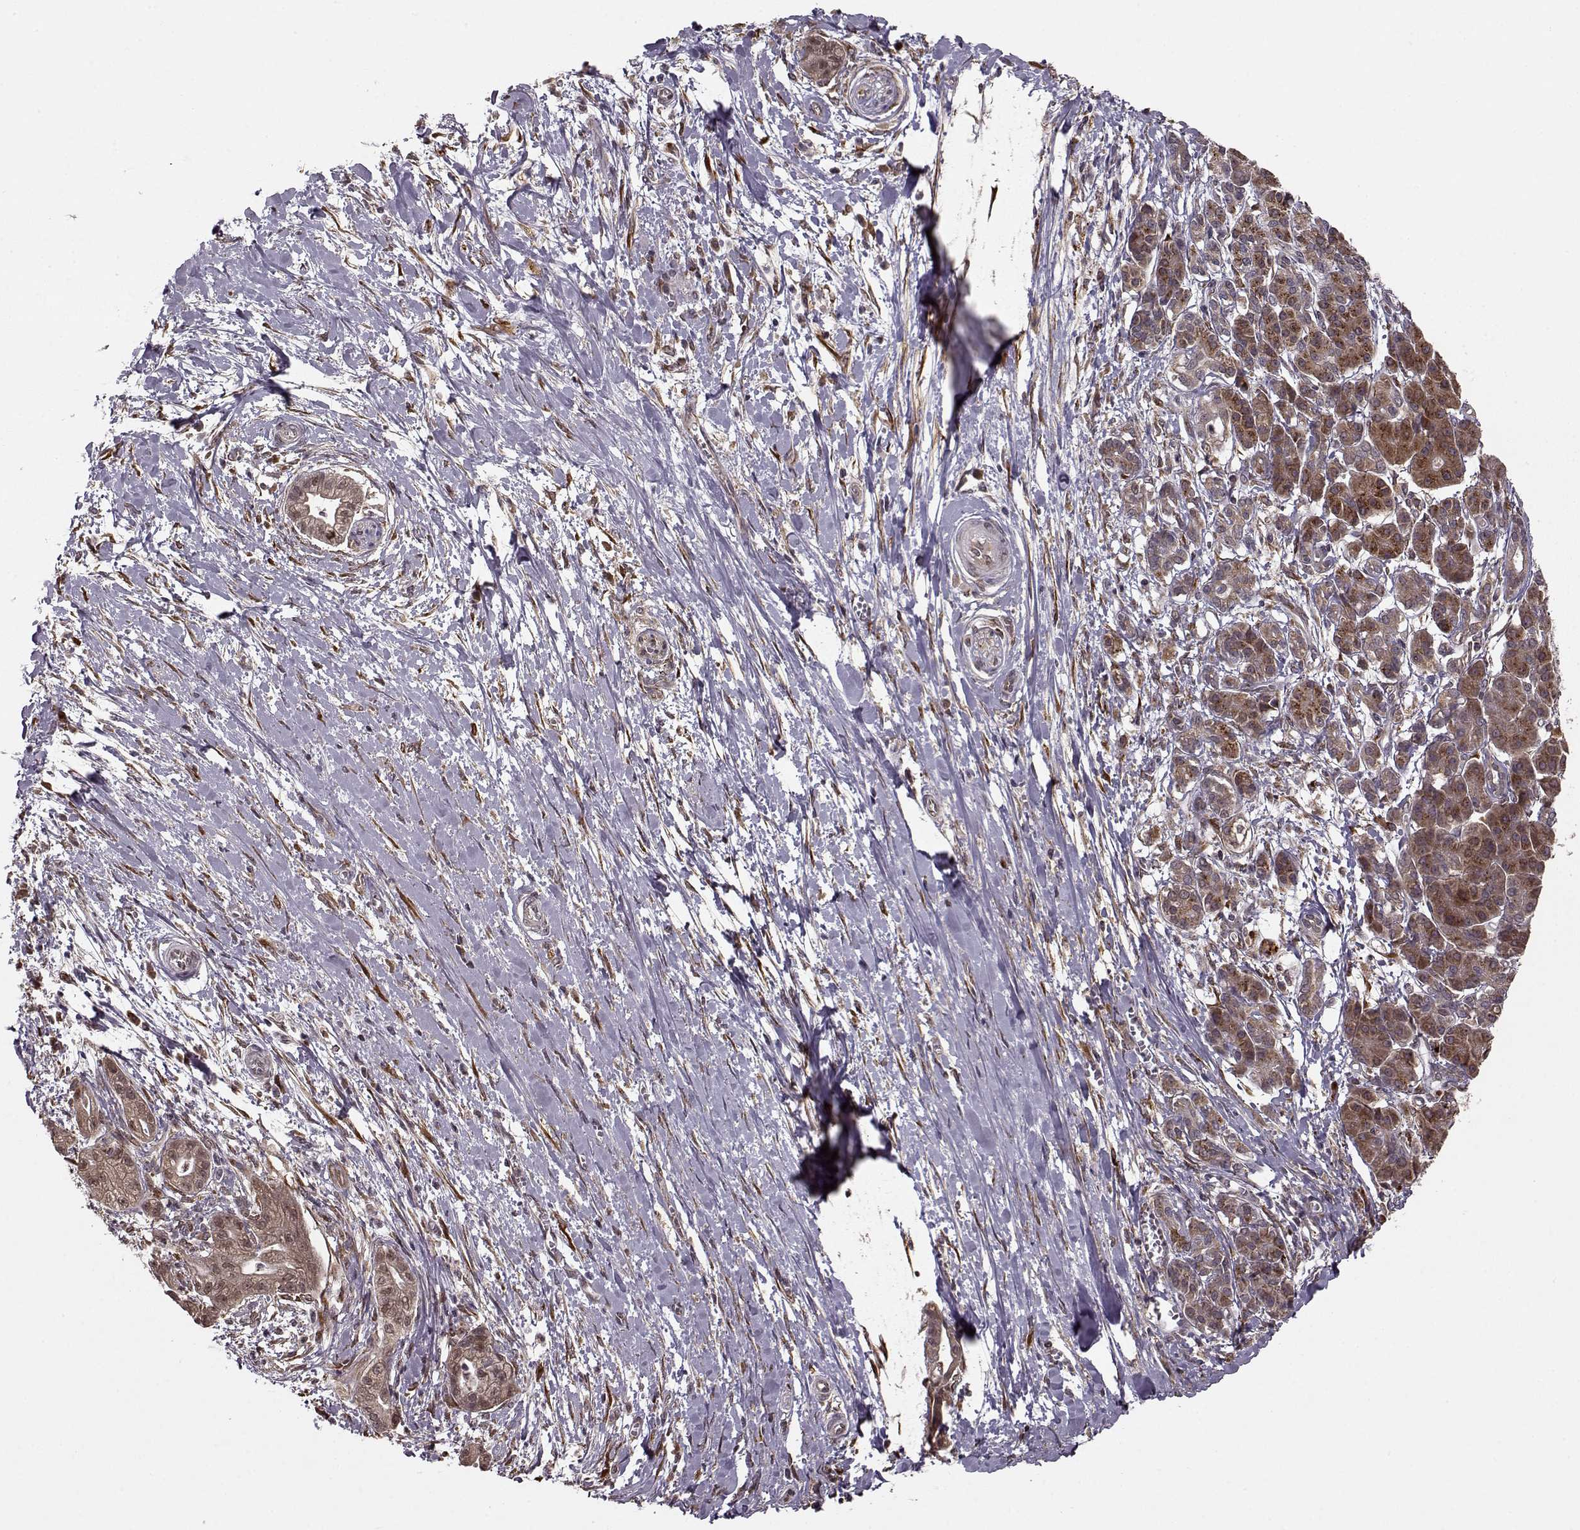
{"staining": {"intensity": "moderate", "quantity": ">75%", "location": "cytoplasmic/membranous"}, "tissue": "pancreatic cancer", "cell_type": "Tumor cells", "image_type": "cancer", "snomed": [{"axis": "morphology", "description": "Normal tissue, NOS"}, {"axis": "morphology", "description": "Adenocarcinoma, NOS"}, {"axis": "topography", "description": "Lymph node"}, {"axis": "topography", "description": "Pancreas"}], "caption": "Human pancreatic adenocarcinoma stained for a protein (brown) displays moderate cytoplasmic/membranous positive positivity in about >75% of tumor cells.", "gene": "YIPF5", "patient": {"sex": "female", "age": 58}}